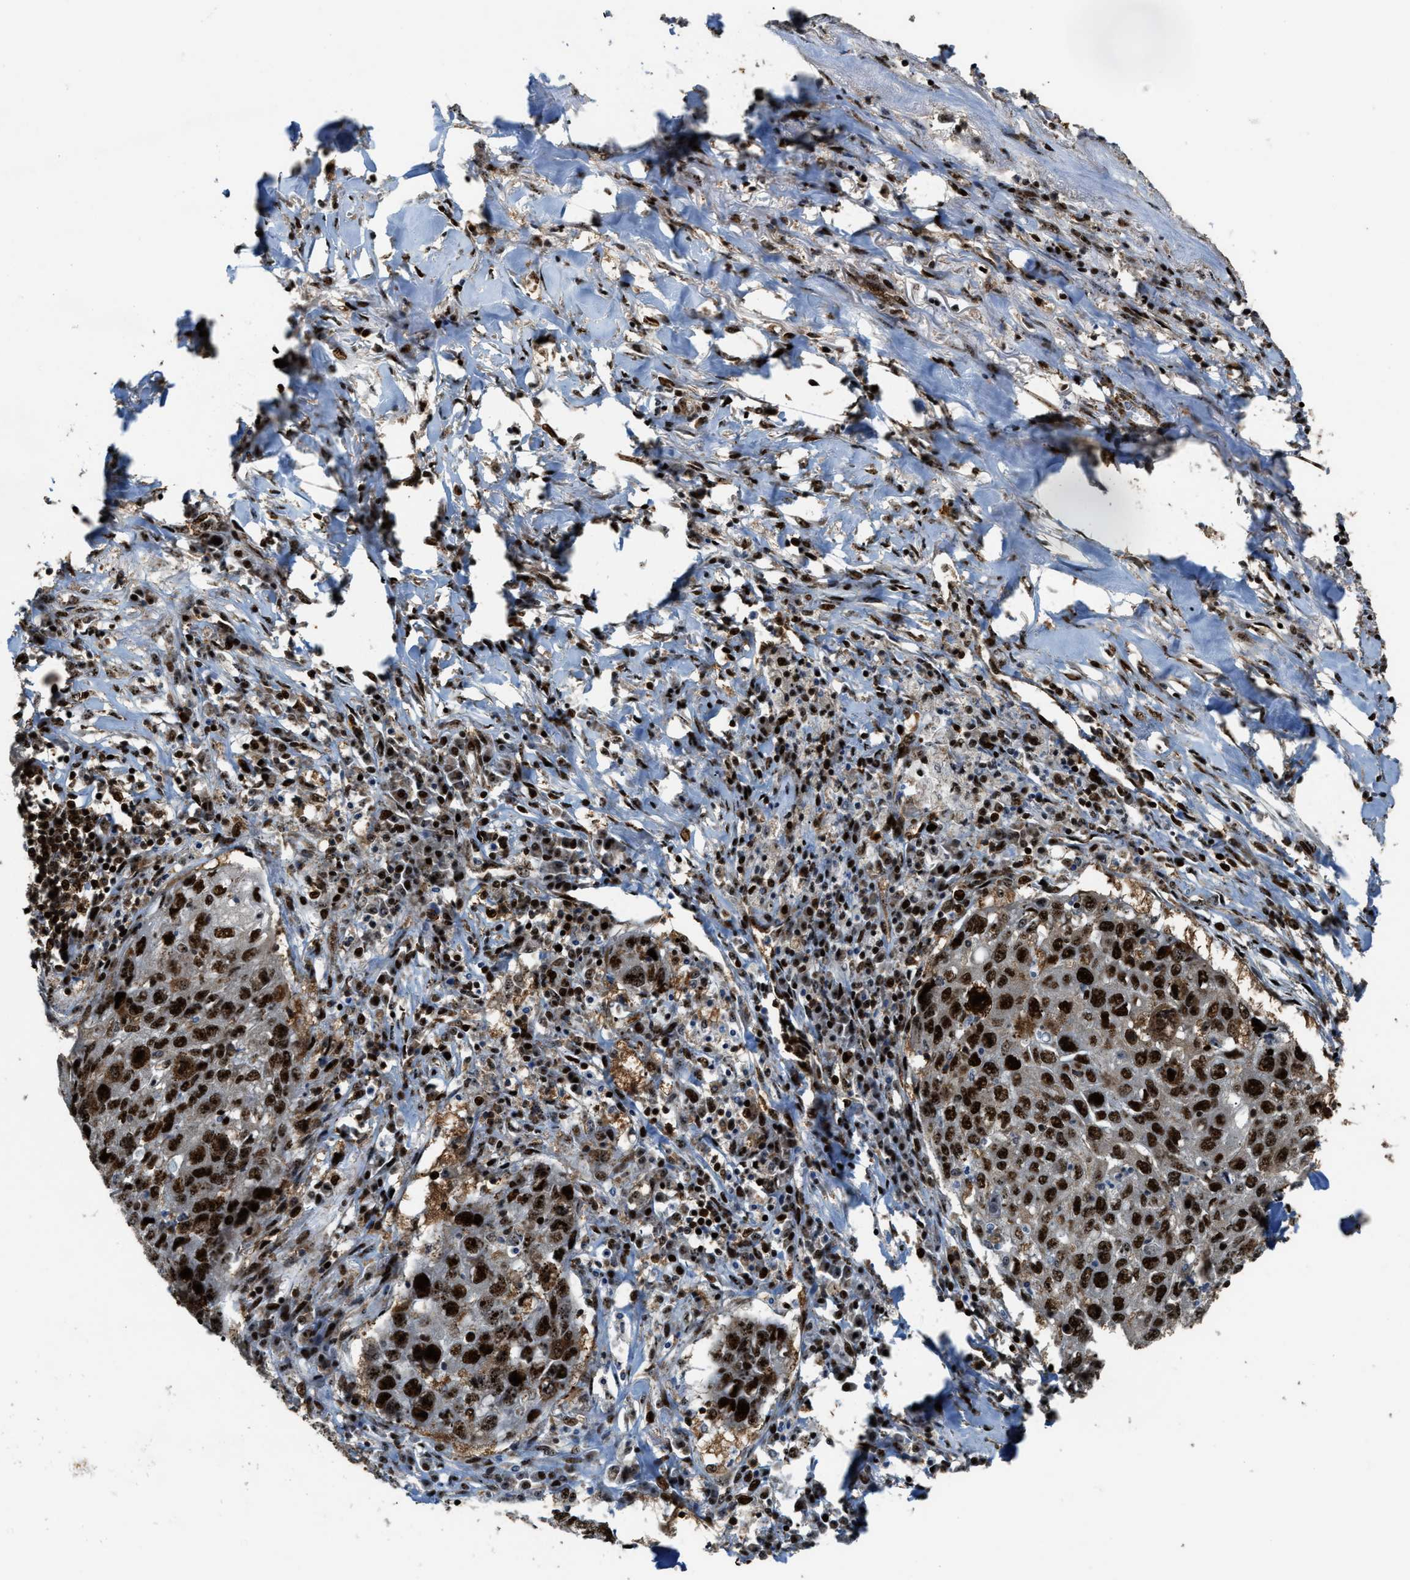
{"staining": {"intensity": "strong", "quantity": ">75%", "location": "nuclear"}, "tissue": "lung cancer", "cell_type": "Tumor cells", "image_type": "cancer", "snomed": [{"axis": "morphology", "description": "Squamous cell carcinoma, NOS"}, {"axis": "topography", "description": "Lung"}], "caption": "Immunohistochemical staining of human lung squamous cell carcinoma shows strong nuclear protein staining in approximately >75% of tumor cells. (DAB = brown stain, brightfield microscopy at high magnification).", "gene": "ZNF687", "patient": {"sex": "female", "age": 63}}